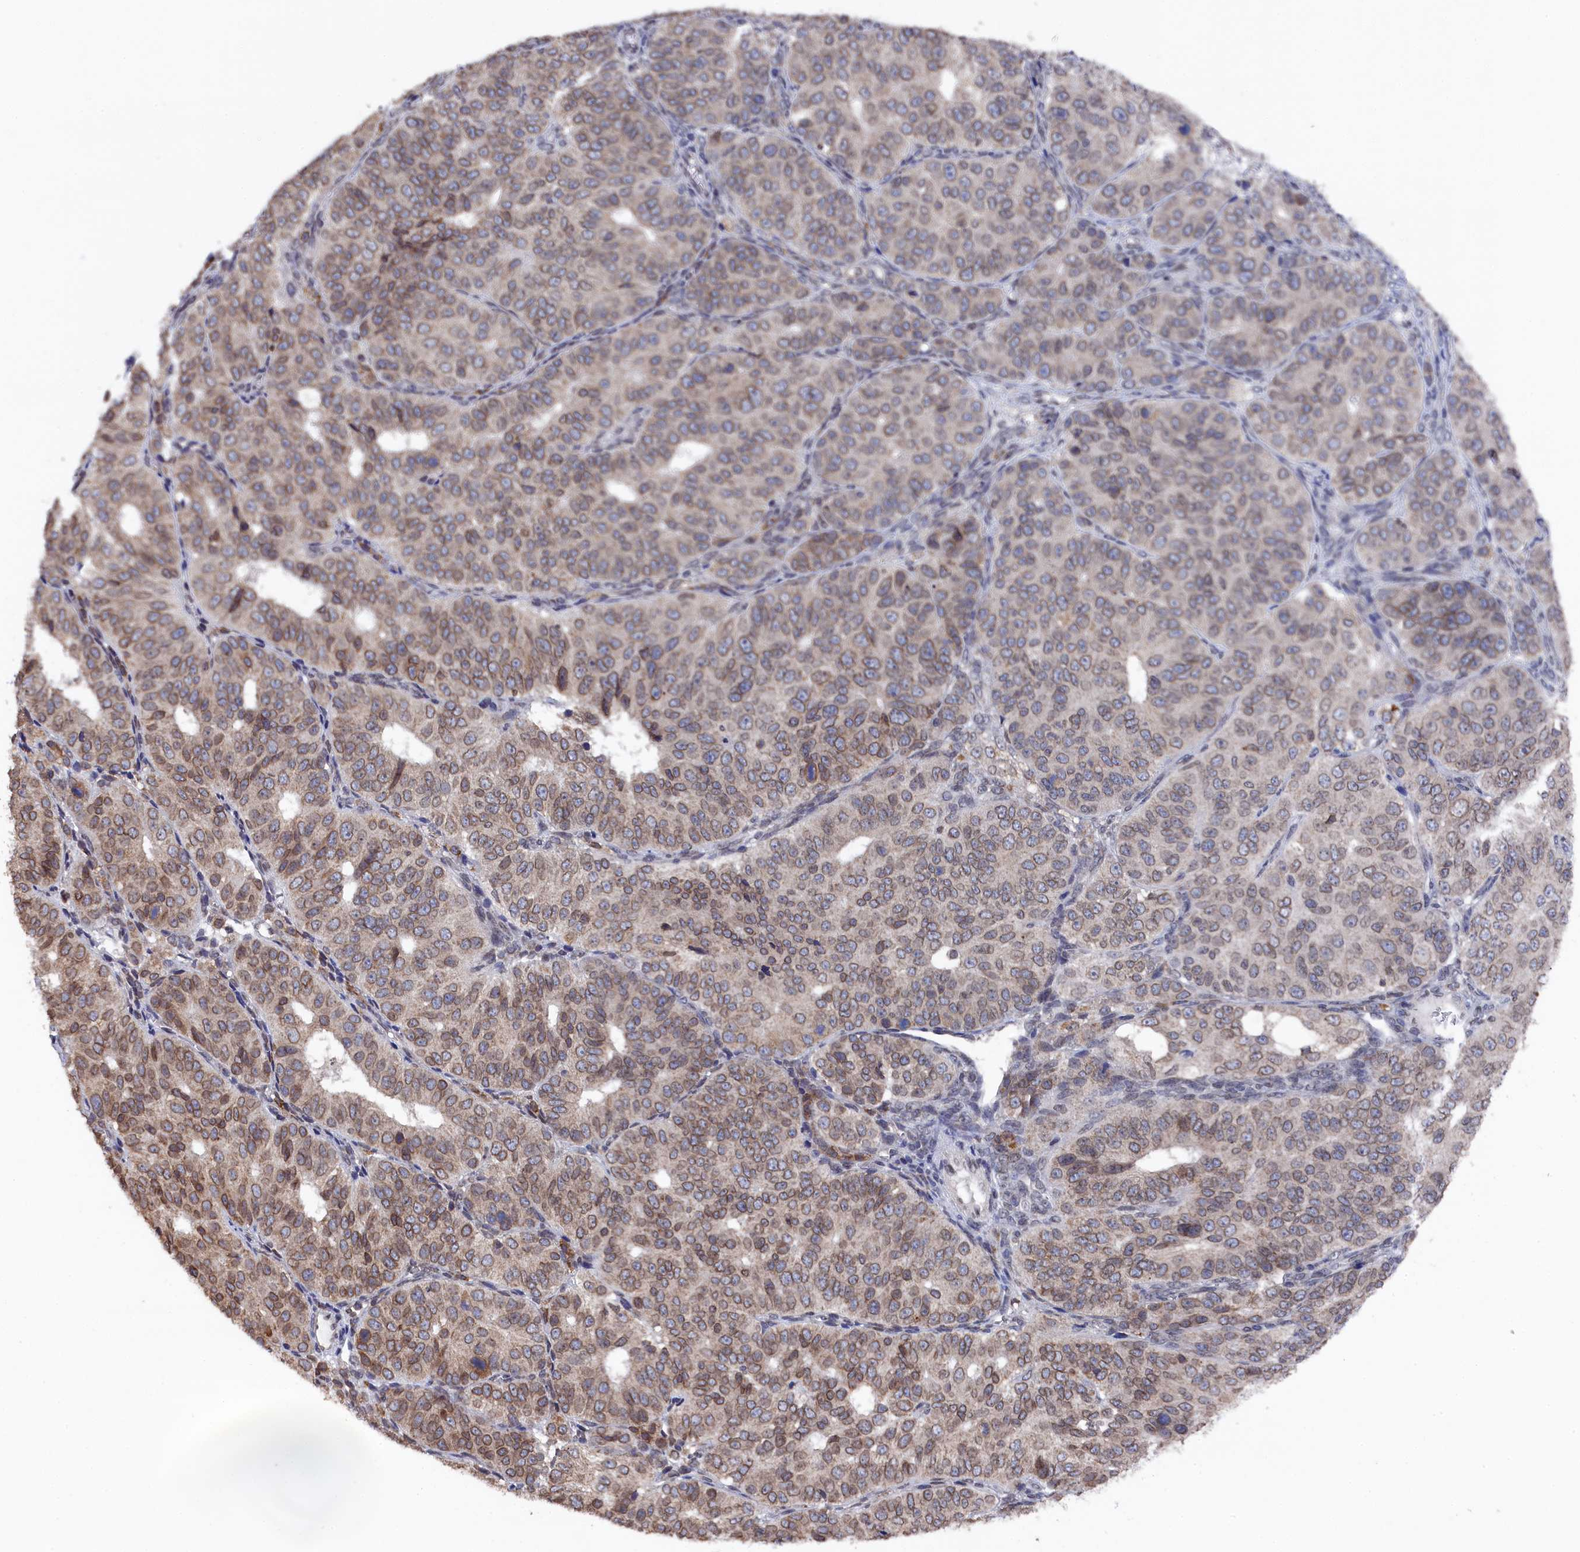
{"staining": {"intensity": "moderate", "quantity": ">75%", "location": "cytoplasmic/membranous,nuclear"}, "tissue": "ovarian cancer", "cell_type": "Tumor cells", "image_type": "cancer", "snomed": [{"axis": "morphology", "description": "Carcinoma, endometroid"}, {"axis": "topography", "description": "Ovary"}], "caption": "The micrograph reveals staining of ovarian cancer (endometroid carcinoma), revealing moderate cytoplasmic/membranous and nuclear protein staining (brown color) within tumor cells.", "gene": "ANKEF1", "patient": {"sex": "female", "age": 51}}